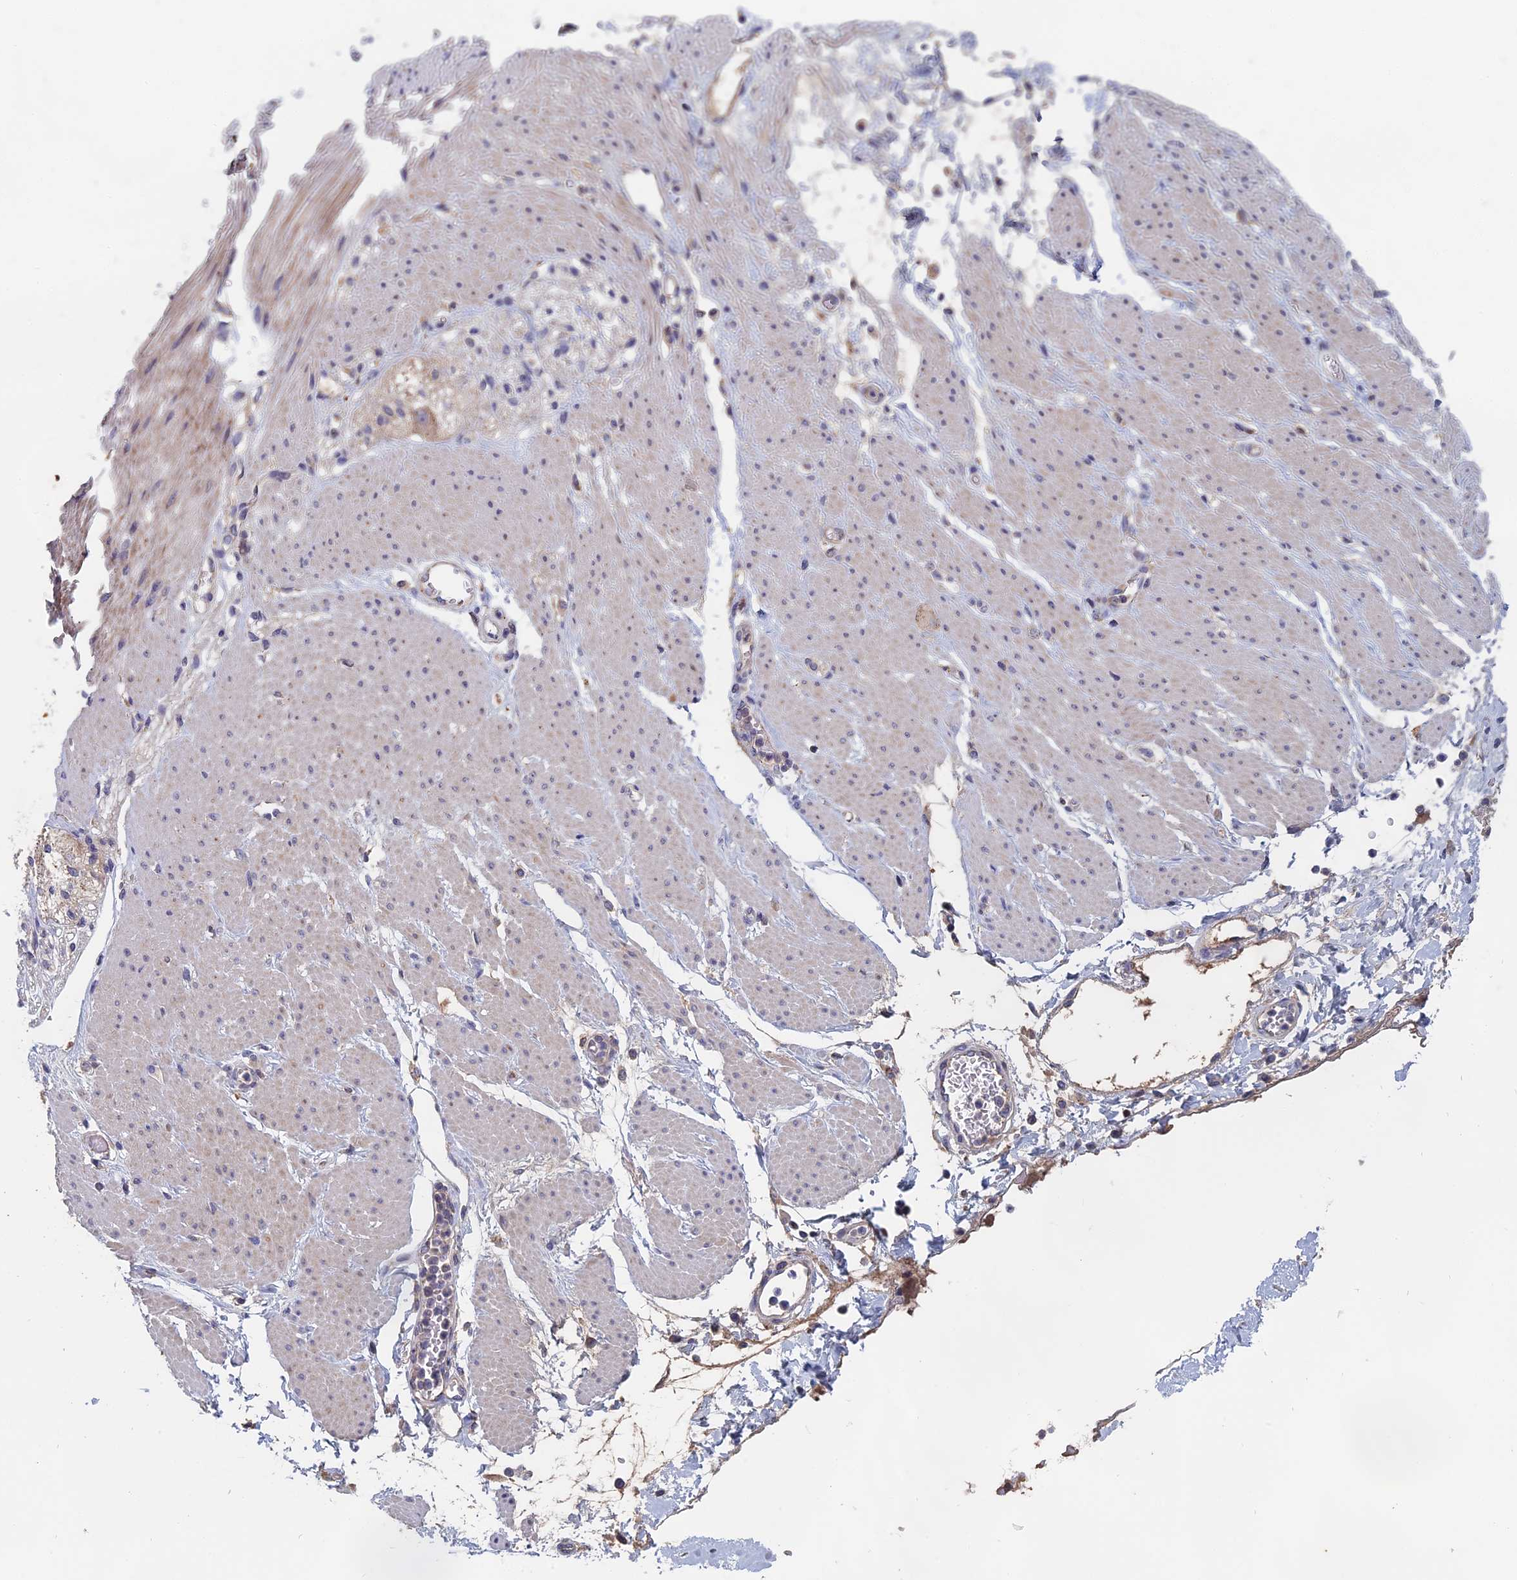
{"staining": {"intensity": "negative", "quantity": "none", "location": "none"}, "tissue": "adipose tissue", "cell_type": "Adipocytes", "image_type": "normal", "snomed": [{"axis": "morphology", "description": "Normal tissue, NOS"}, {"axis": "morphology", "description": "Adenocarcinoma, NOS"}, {"axis": "topography", "description": "Duodenum"}, {"axis": "topography", "description": "Peripheral nerve tissue"}], "caption": "This image is of normal adipose tissue stained with IHC to label a protein in brown with the nuclei are counter-stained blue. There is no positivity in adipocytes.", "gene": "SLC33A1", "patient": {"sex": "female", "age": 60}}